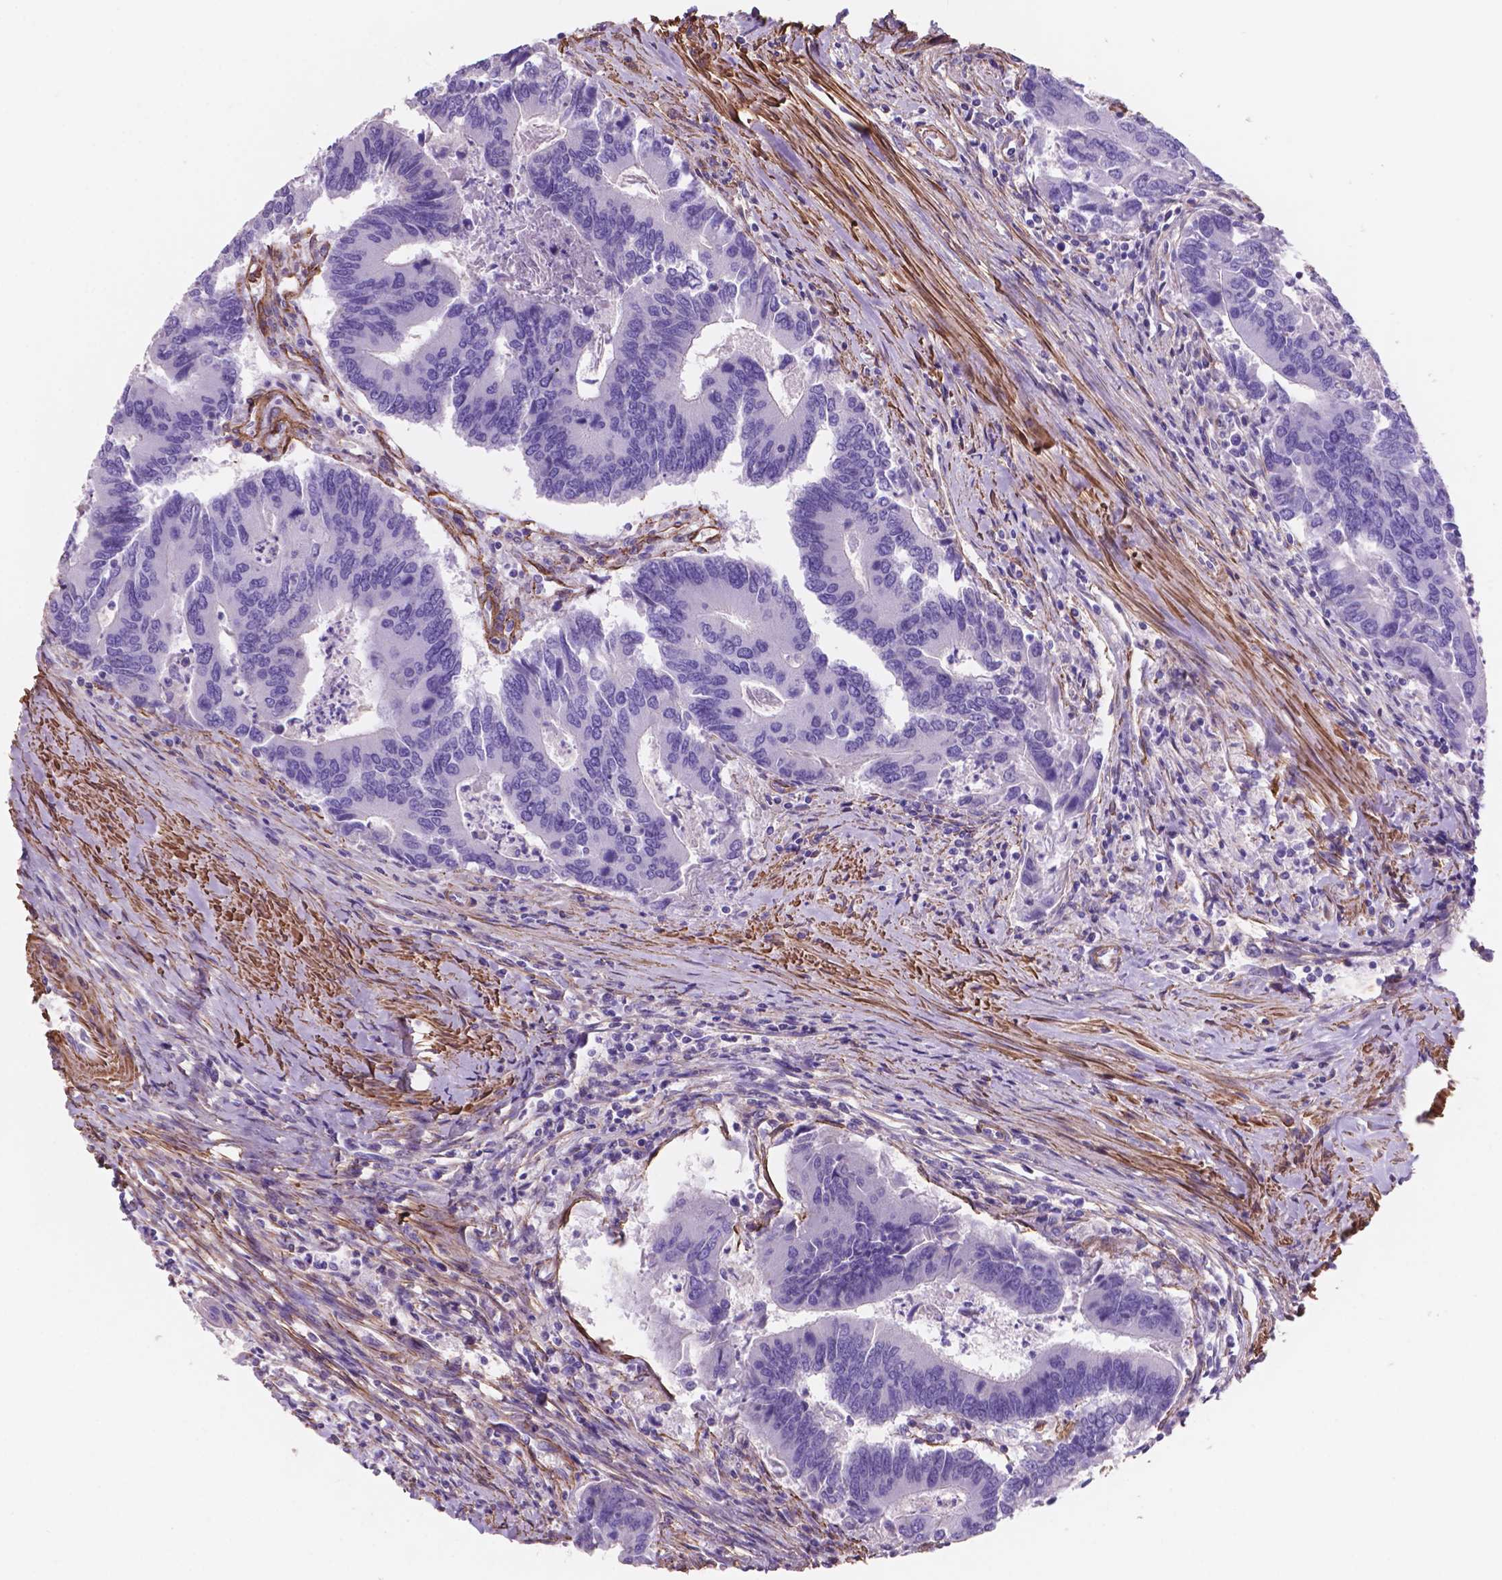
{"staining": {"intensity": "negative", "quantity": "none", "location": "none"}, "tissue": "colorectal cancer", "cell_type": "Tumor cells", "image_type": "cancer", "snomed": [{"axis": "morphology", "description": "Adenocarcinoma, NOS"}, {"axis": "topography", "description": "Colon"}], "caption": "High power microscopy histopathology image of an IHC histopathology image of colorectal cancer (adenocarcinoma), revealing no significant expression in tumor cells.", "gene": "TOR2A", "patient": {"sex": "female", "age": 67}}